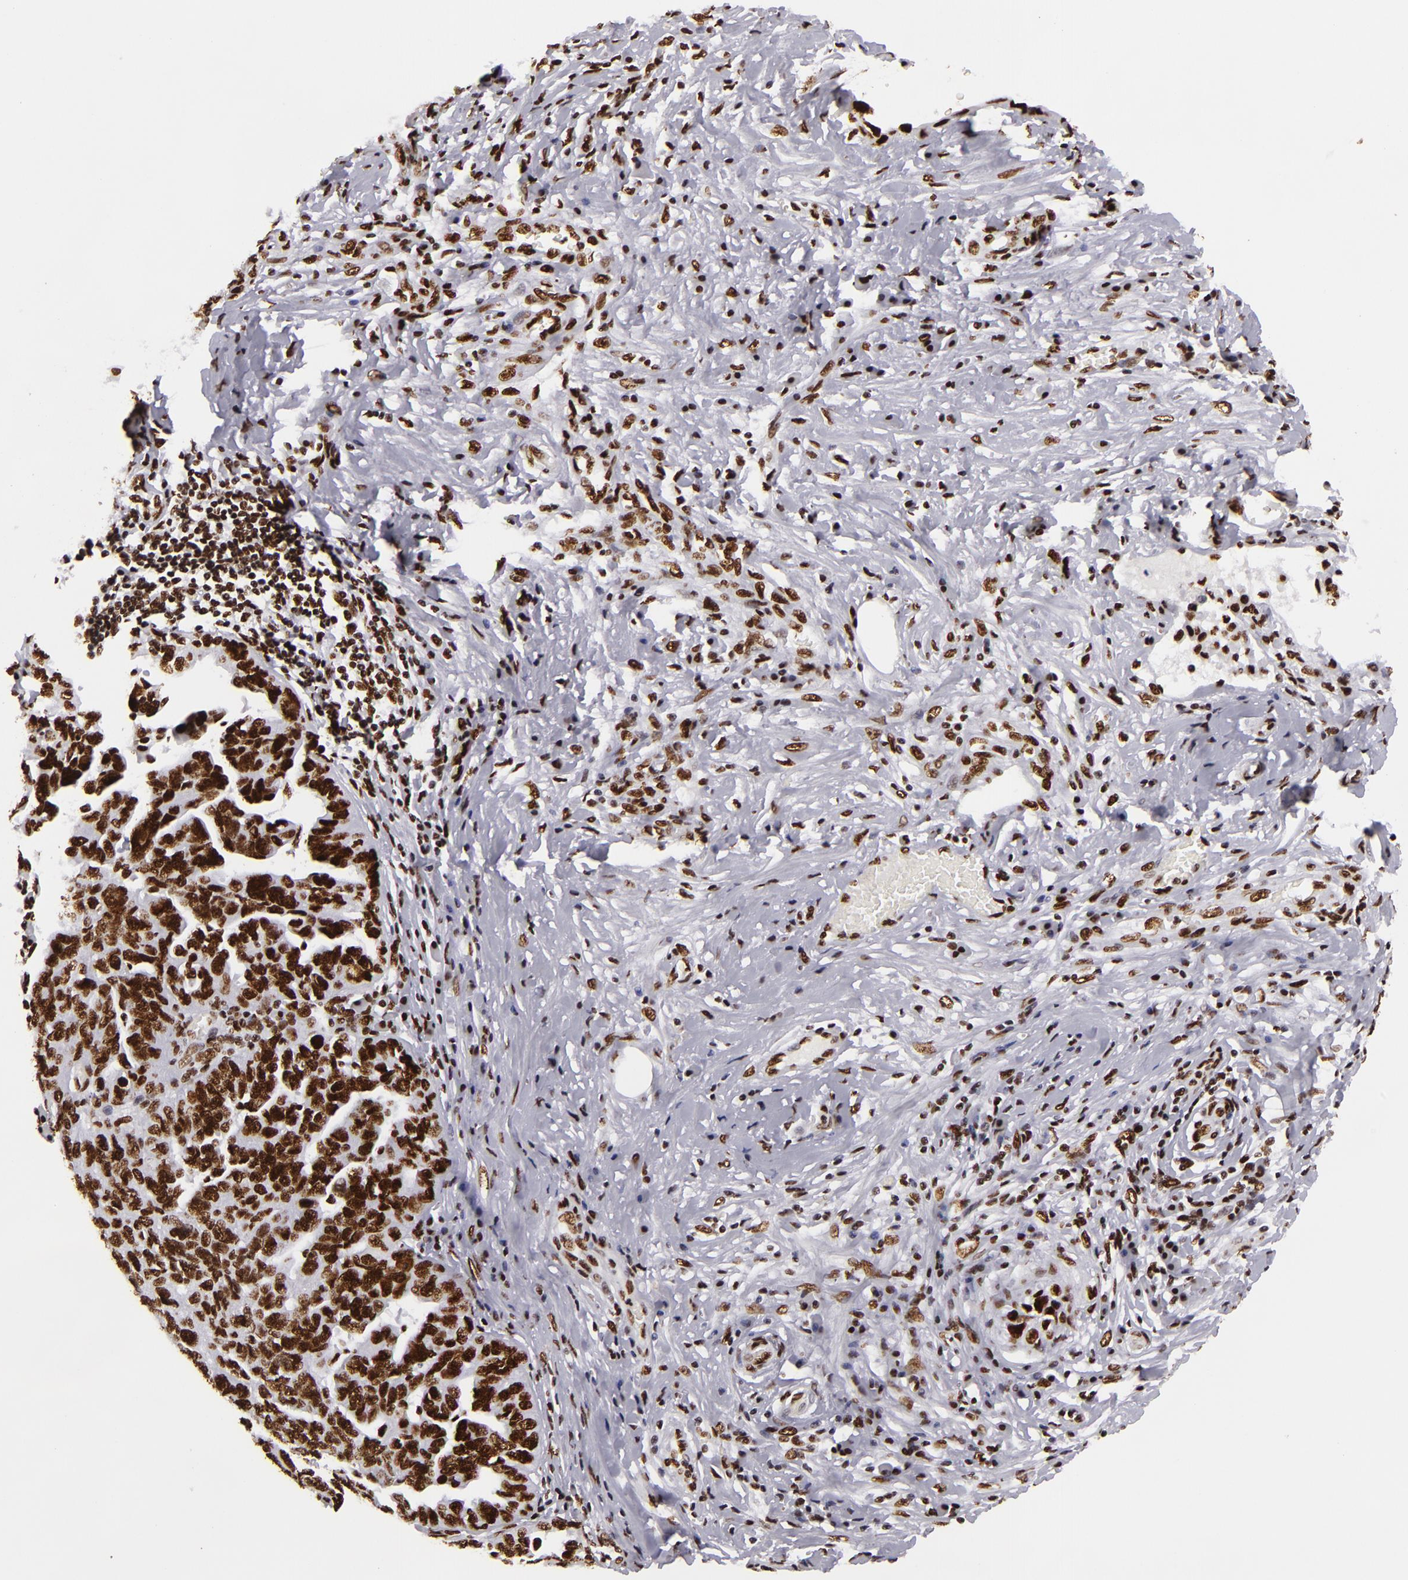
{"staining": {"intensity": "strong", "quantity": ">75%", "location": "nuclear"}, "tissue": "ovarian cancer", "cell_type": "Tumor cells", "image_type": "cancer", "snomed": [{"axis": "morphology", "description": "Cystadenocarcinoma, serous, NOS"}, {"axis": "topography", "description": "Ovary"}], "caption": "Tumor cells show high levels of strong nuclear staining in about >75% of cells in human serous cystadenocarcinoma (ovarian).", "gene": "SAFB", "patient": {"sex": "female", "age": 64}}